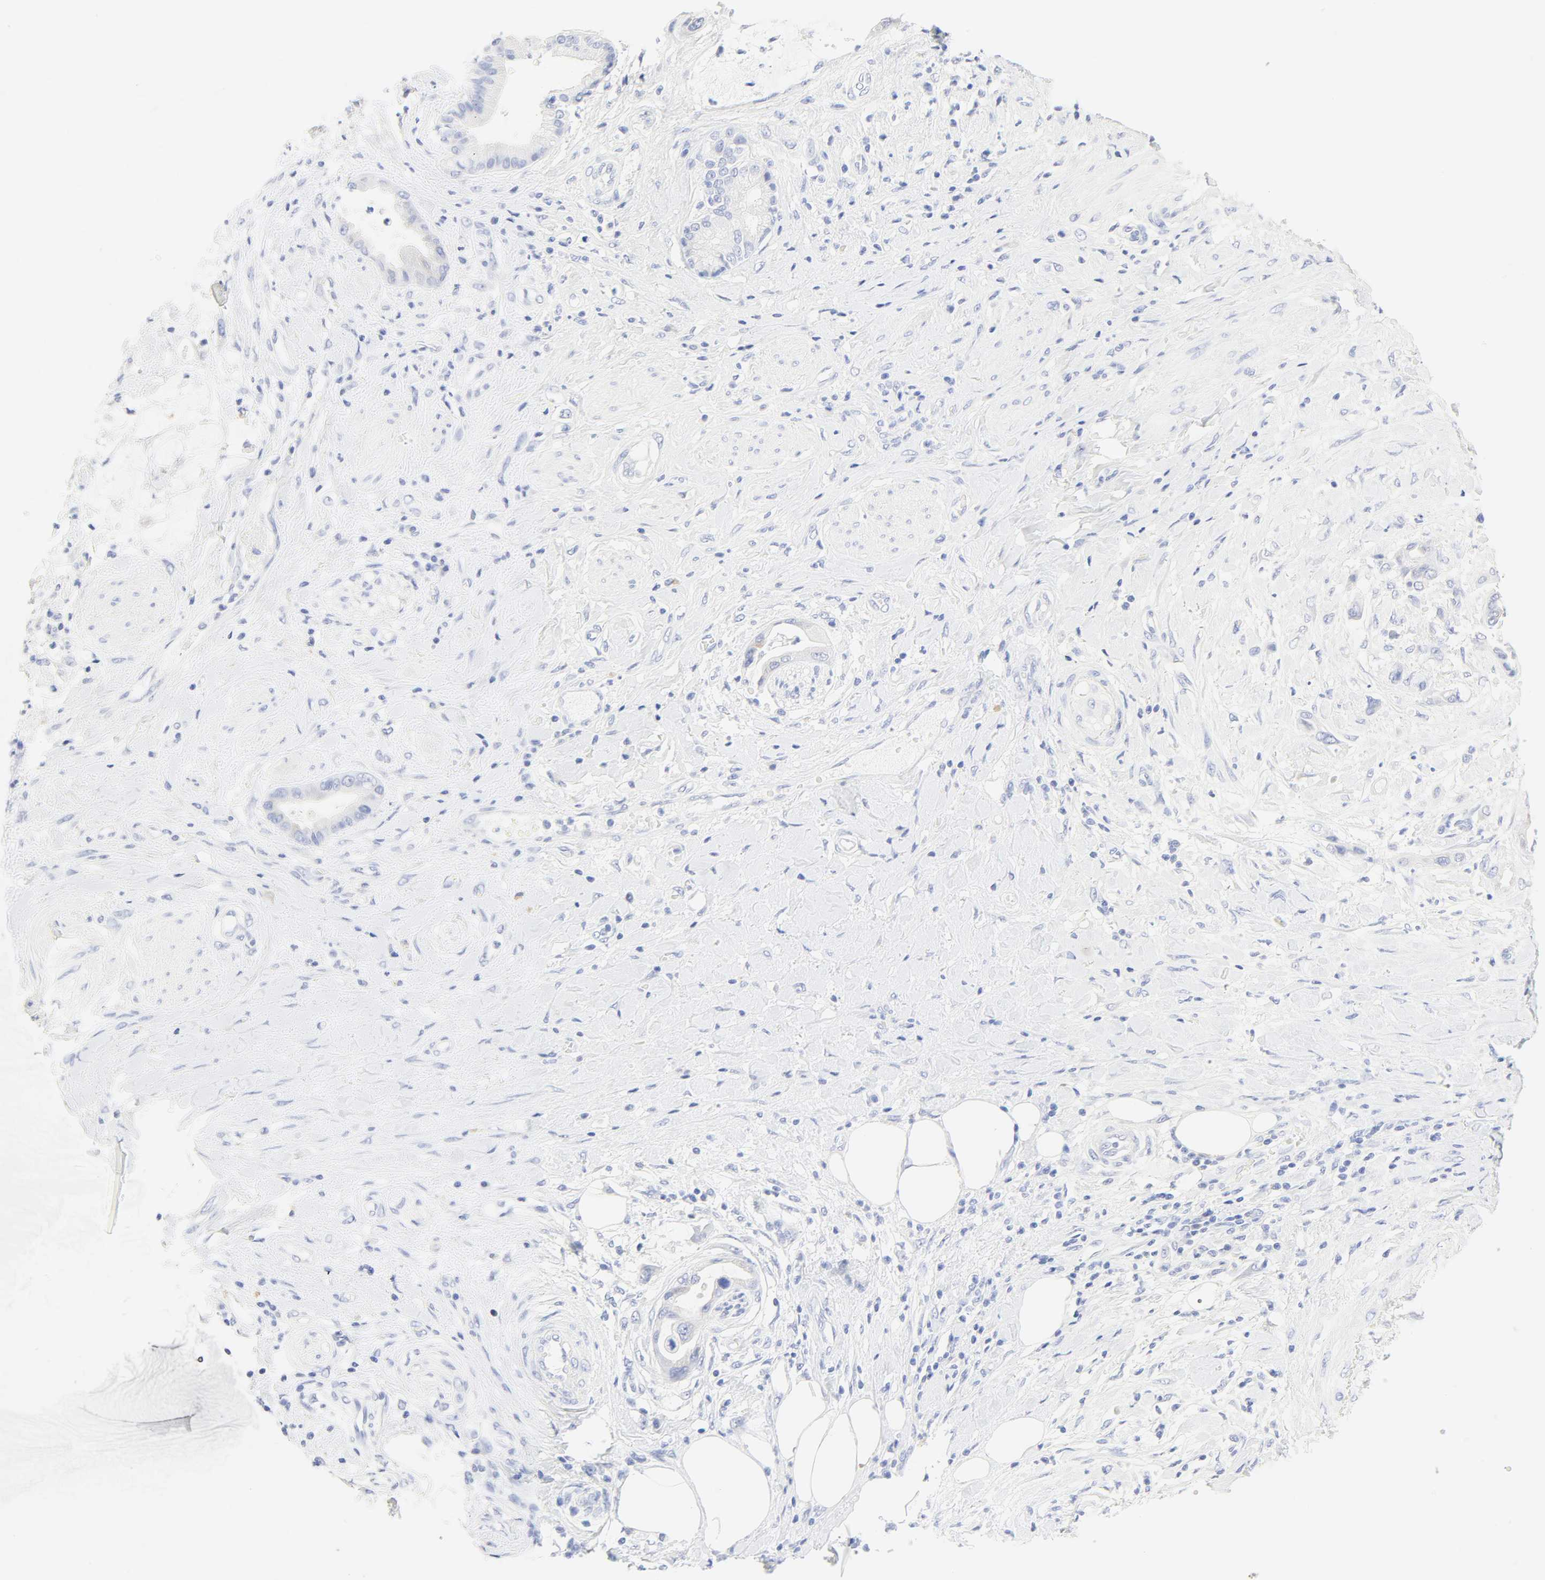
{"staining": {"intensity": "negative", "quantity": "none", "location": "none"}, "tissue": "pancreatic cancer", "cell_type": "Tumor cells", "image_type": "cancer", "snomed": [{"axis": "morphology", "description": "Adenocarcinoma, NOS"}, {"axis": "morphology", "description": "Adenocarcinoma, metastatic, NOS"}, {"axis": "topography", "description": "Lymph node"}, {"axis": "topography", "description": "Pancreas"}, {"axis": "topography", "description": "Duodenum"}], "caption": "Protein analysis of pancreatic adenocarcinoma exhibits no significant staining in tumor cells.", "gene": "SLCO1B3", "patient": {"sex": "female", "age": 64}}